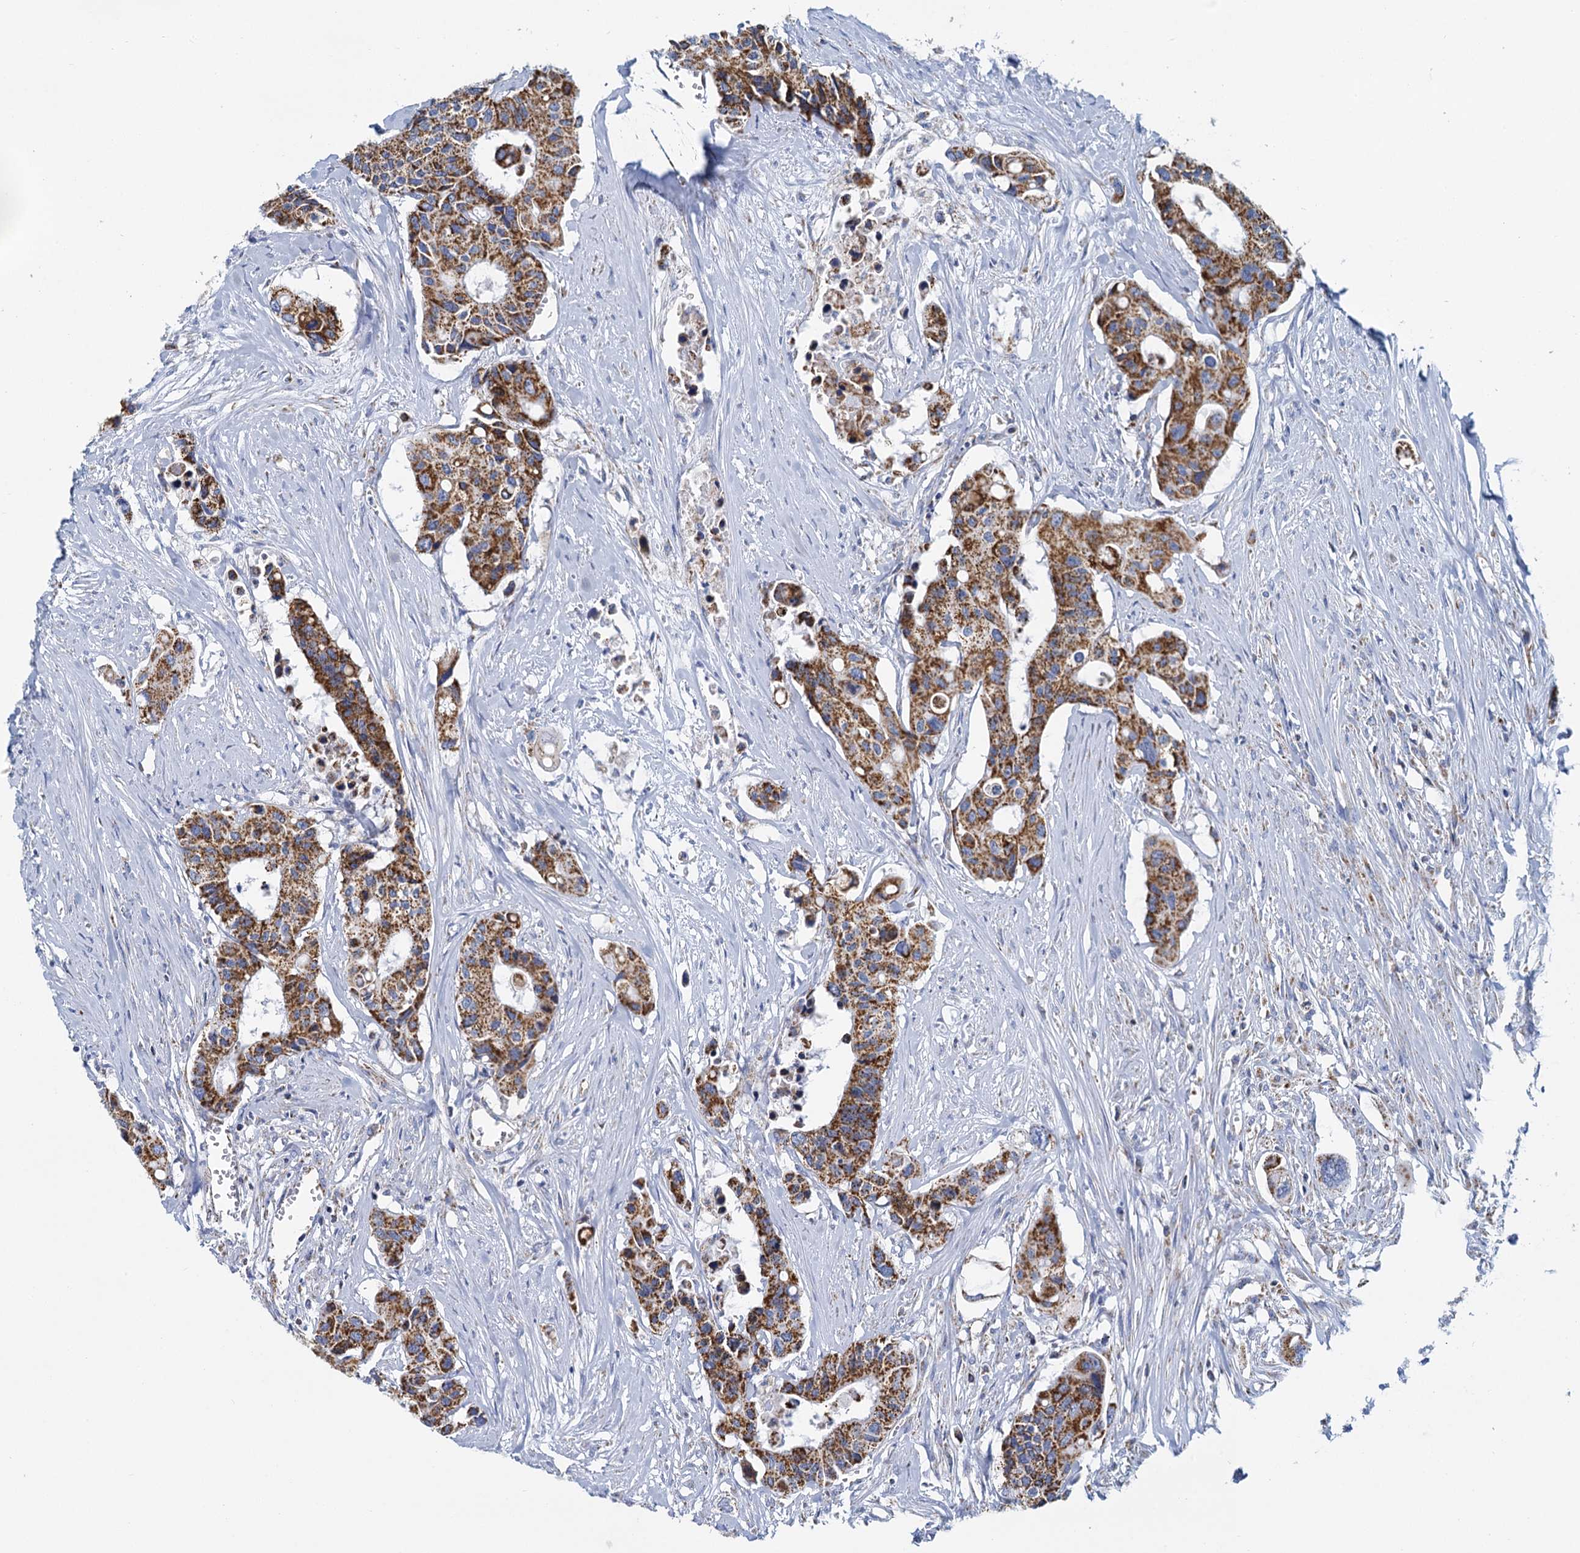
{"staining": {"intensity": "moderate", "quantity": ">75%", "location": "cytoplasmic/membranous"}, "tissue": "colorectal cancer", "cell_type": "Tumor cells", "image_type": "cancer", "snomed": [{"axis": "morphology", "description": "Adenocarcinoma, NOS"}, {"axis": "topography", "description": "Colon"}], "caption": "The micrograph exhibits staining of colorectal cancer (adenocarcinoma), revealing moderate cytoplasmic/membranous protein staining (brown color) within tumor cells.", "gene": "CCP110", "patient": {"sex": "male", "age": 77}}